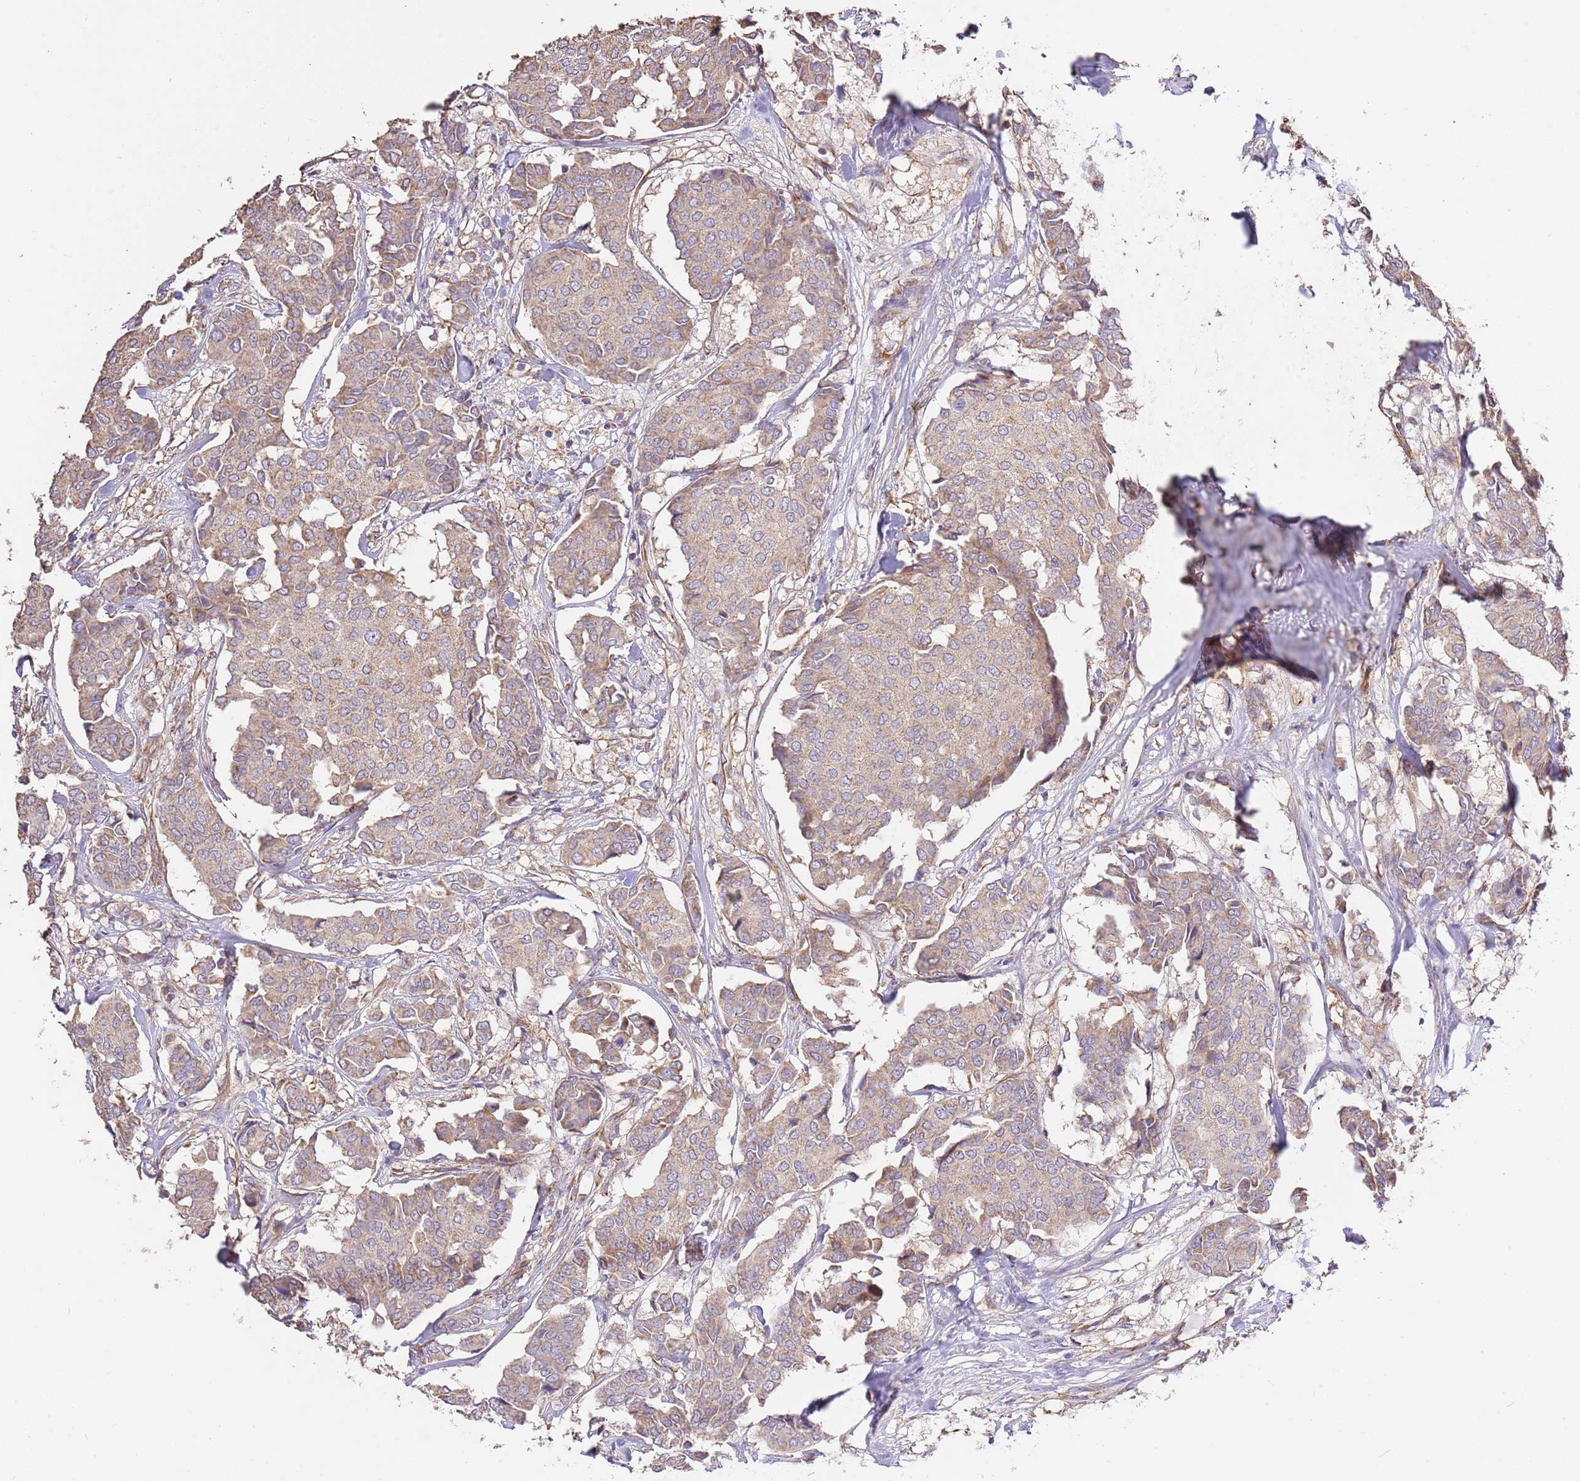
{"staining": {"intensity": "moderate", "quantity": ">75%", "location": "cytoplasmic/membranous"}, "tissue": "breast cancer", "cell_type": "Tumor cells", "image_type": "cancer", "snomed": [{"axis": "morphology", "description": "Duct carcinoma"}, {"axis": "topography", "description": "Breast"}], "caption": "Breast cancer stained with immunohistochemistry (IHC) demonstrates moderate cytoplasmic/membranous positivity in about >75% of tumor cells. (DAB = brown stain, brightfield microscopy at high magnification).", "gene": "DOCK9", "patient": {"sex": "female", "age": 75}}